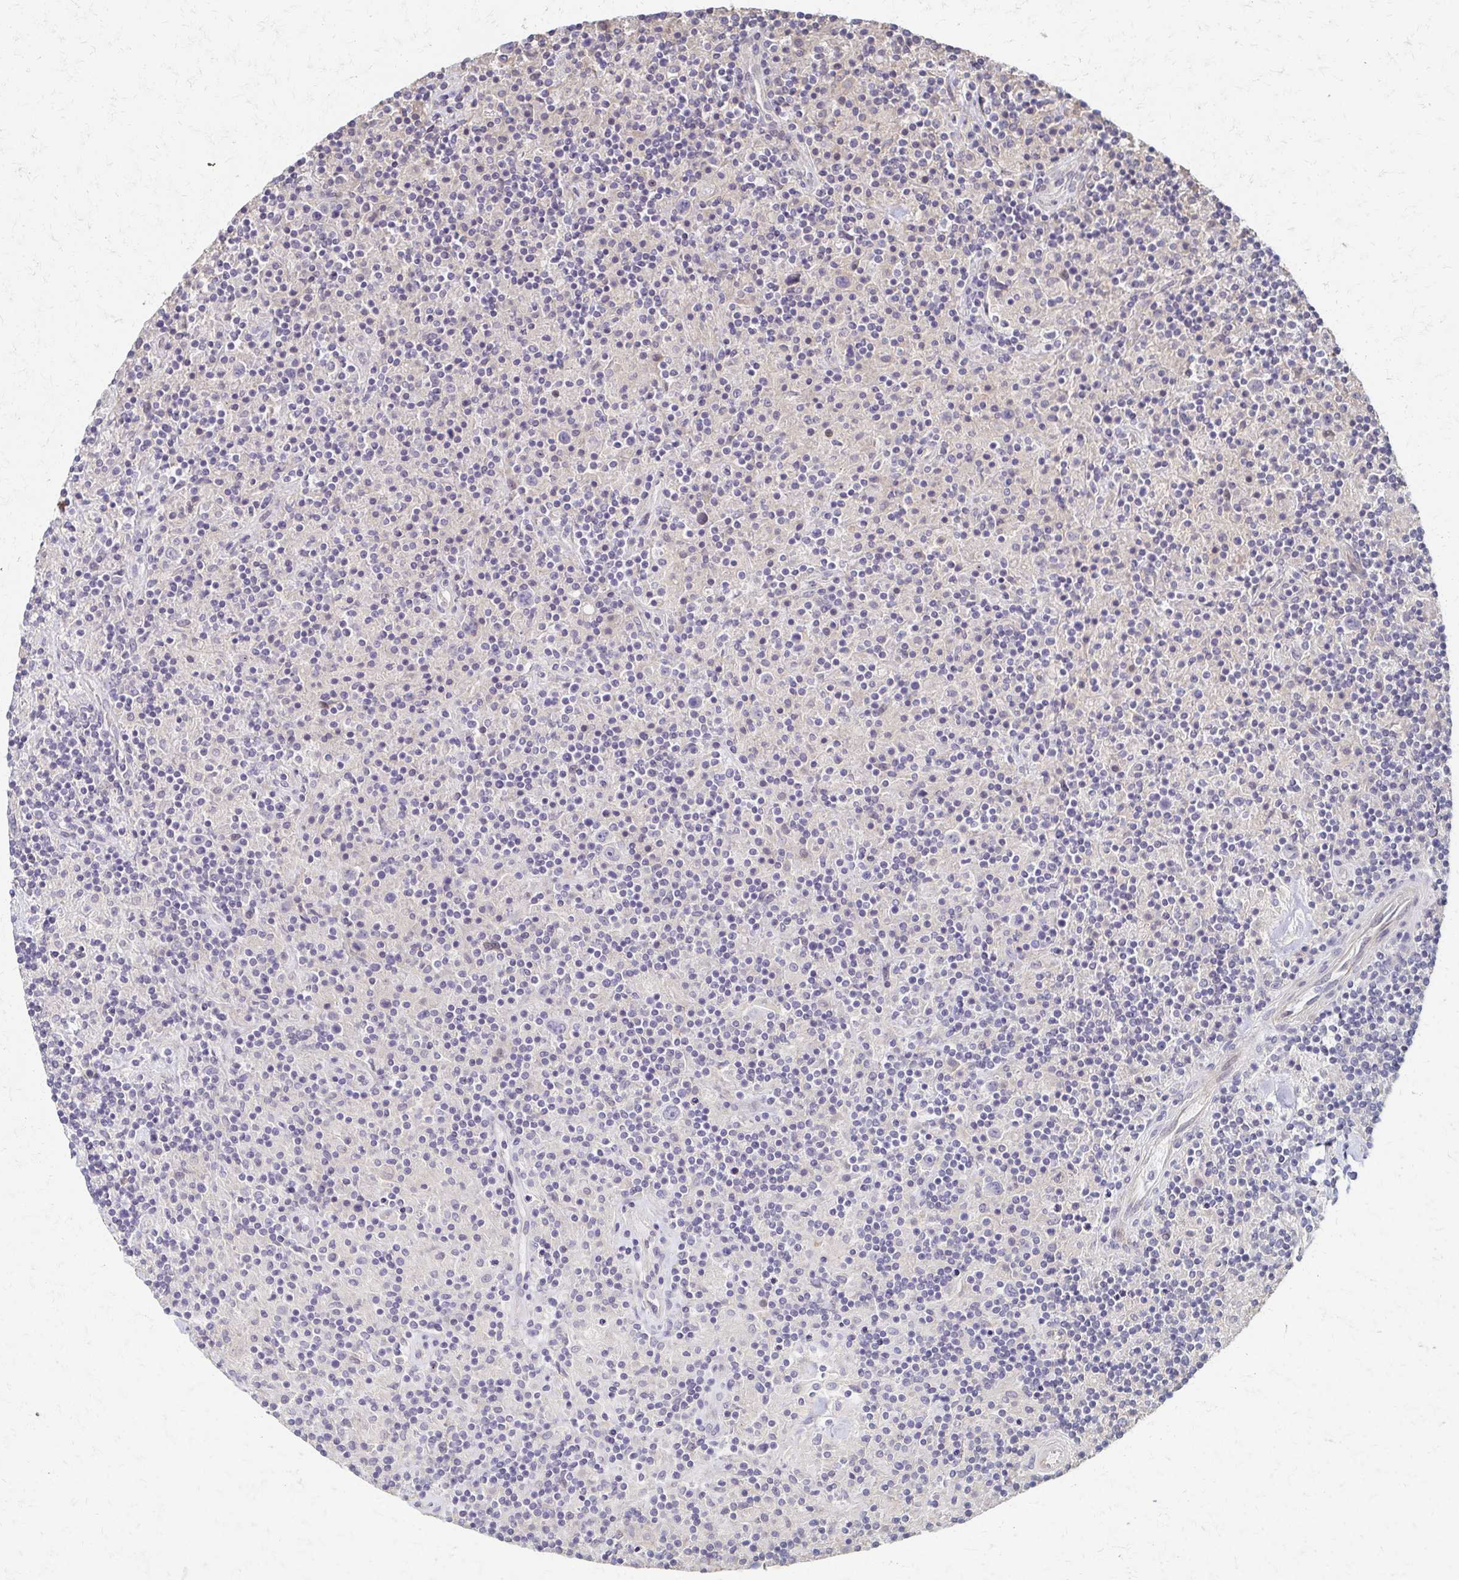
{"staining": {"intensity": "negative", "quantity": "none", "location": "none"}, "tissue": "lymphoma", "cell_type": "Tumor cells", "image_type": "cancer", "snomed": [{"axis": "morphology", "description": "Hodgkin's disease, NOS"}, {"axis": "topography", "description": "Lymph node"}], "caption": "This is a micrograph of immunohistochemistry (IHC) staining of lymphoma, which shows no staining in tumor cells.", "gene": "EOLA2", "patient": {"sex": "male", "age": 70}}